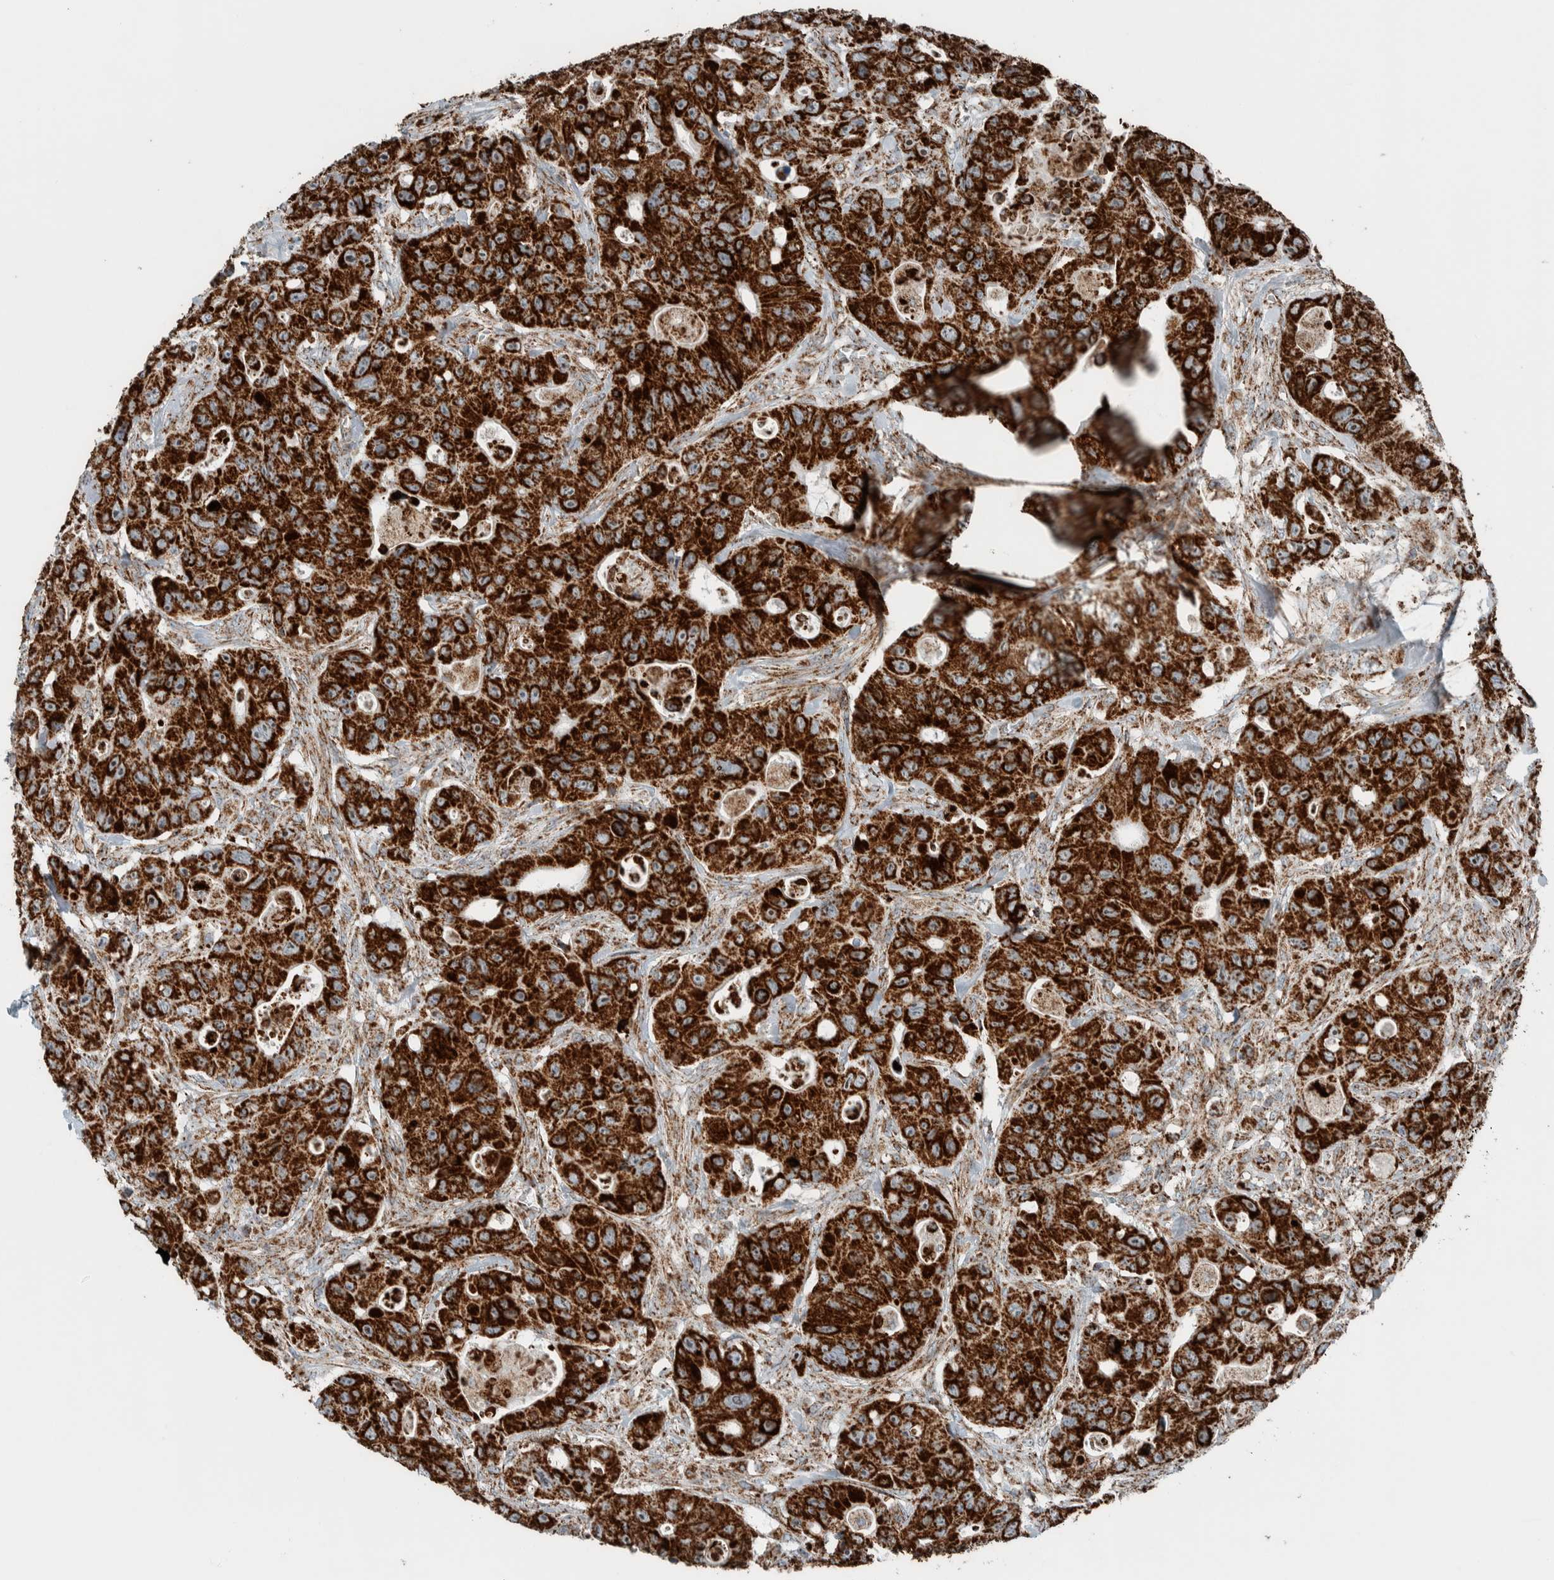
{"staining": {"intensity": "strong", "quantity": ">75%", "location": "cytoplasmic/membranous"}, "tissue": "colorectal cancer", "cell_type": "Tumor cells", "image_type": "cancer", "snomed": [{"axis": "morphology", "description": "Adenocarcinoma, NOS"}, {"axis": "topography", "description": "Colon"}], "caption": "Strong cytoplasmic/membranous protein positivity is identified in about >75% of tumor cells in adenocarcinoma (colorectal). (DAB IHC, brown staining for protein, blue staining for nuclei).", "gene": "CNTROB", "patient": {"sex": "female", "age": 46}}